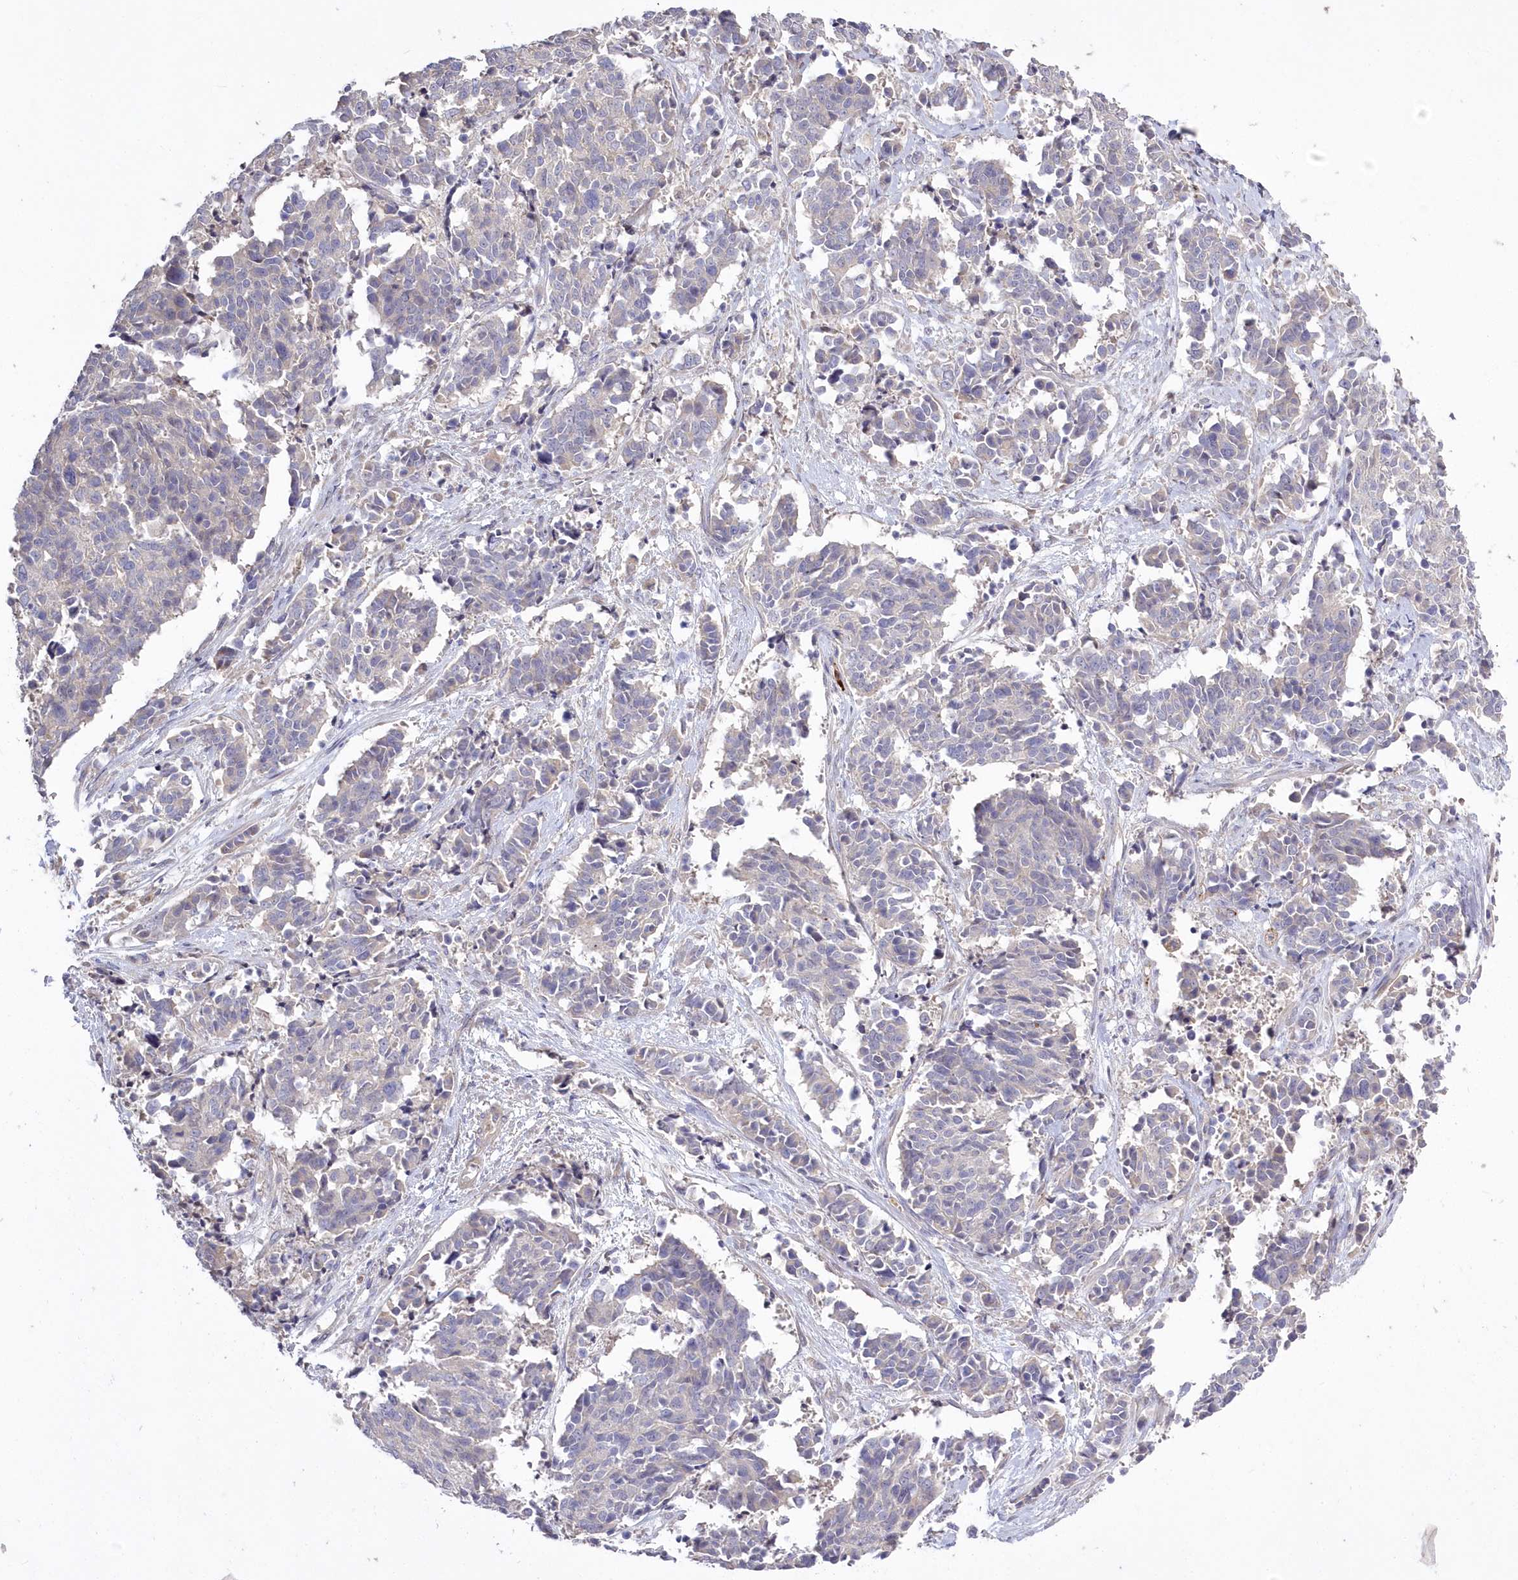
{"staining": {"intensity": "negative", "quantity": "none", "location": "none"}, "tissue": "cervical cancer", "cell_type": "Tumor cells", "image_type": "cancer", "snomed": [{"axis": "morphology", "description": "Normal tissue, NOS"}, {"axis": "morphology", "description": "Squamous cell carcinoma, NOS"}, {"axis": "topography", "description": "Cervix"}], "caption": "High magnification brightfield microscopy of squamous cell carcinoma (cervical) stained with DAB (brown) and counterstained with hematoxylin (blue): tumor cells show no significant staining.", "gene": "WBP1L", "patient": {"sex": "female", "age": 35}}